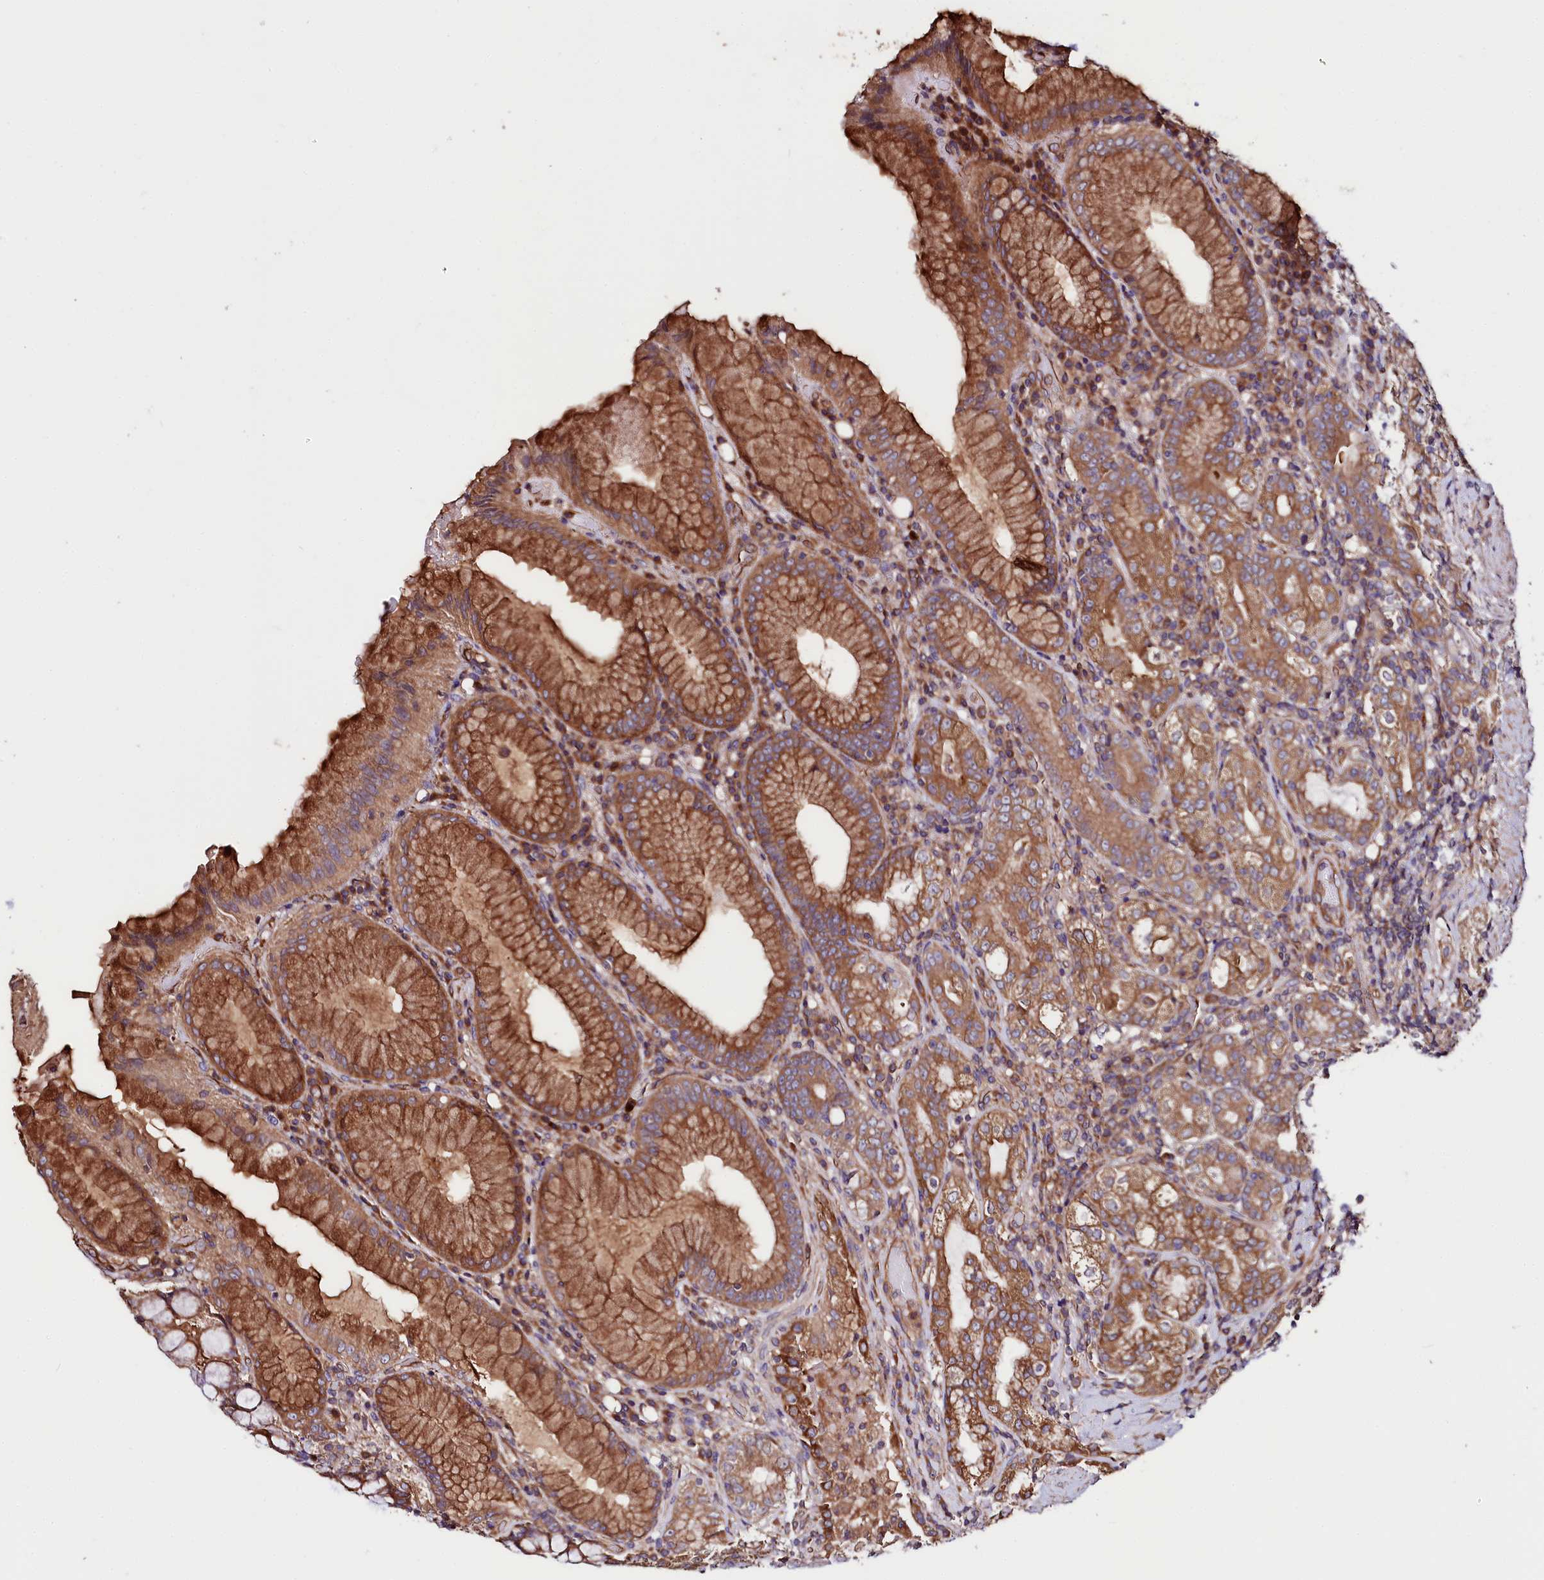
{"staining": {"intensity": "moderate", "quantity": ">75%", "location": "cytoplasmic/membranous"}, "tissue": "stomach", "cell_type": "Glandular cells", "image_type": "normal", "snomed": [{"axis": "morphology", "description": "Normal tissue, NOS"}, {"axis": "topography", "description": "Stomach, upper"}, {"axis": "topography", "description": "Stomach, lower"}], "caption": "The photomicrograph exhibits staining of unremarkable stomach, revealing moderate cytoplasmic/membranous protein expression (brown color) within glandular cells.", "gene": "CEP295", "patient": {"sex": "female", "age": 76}}